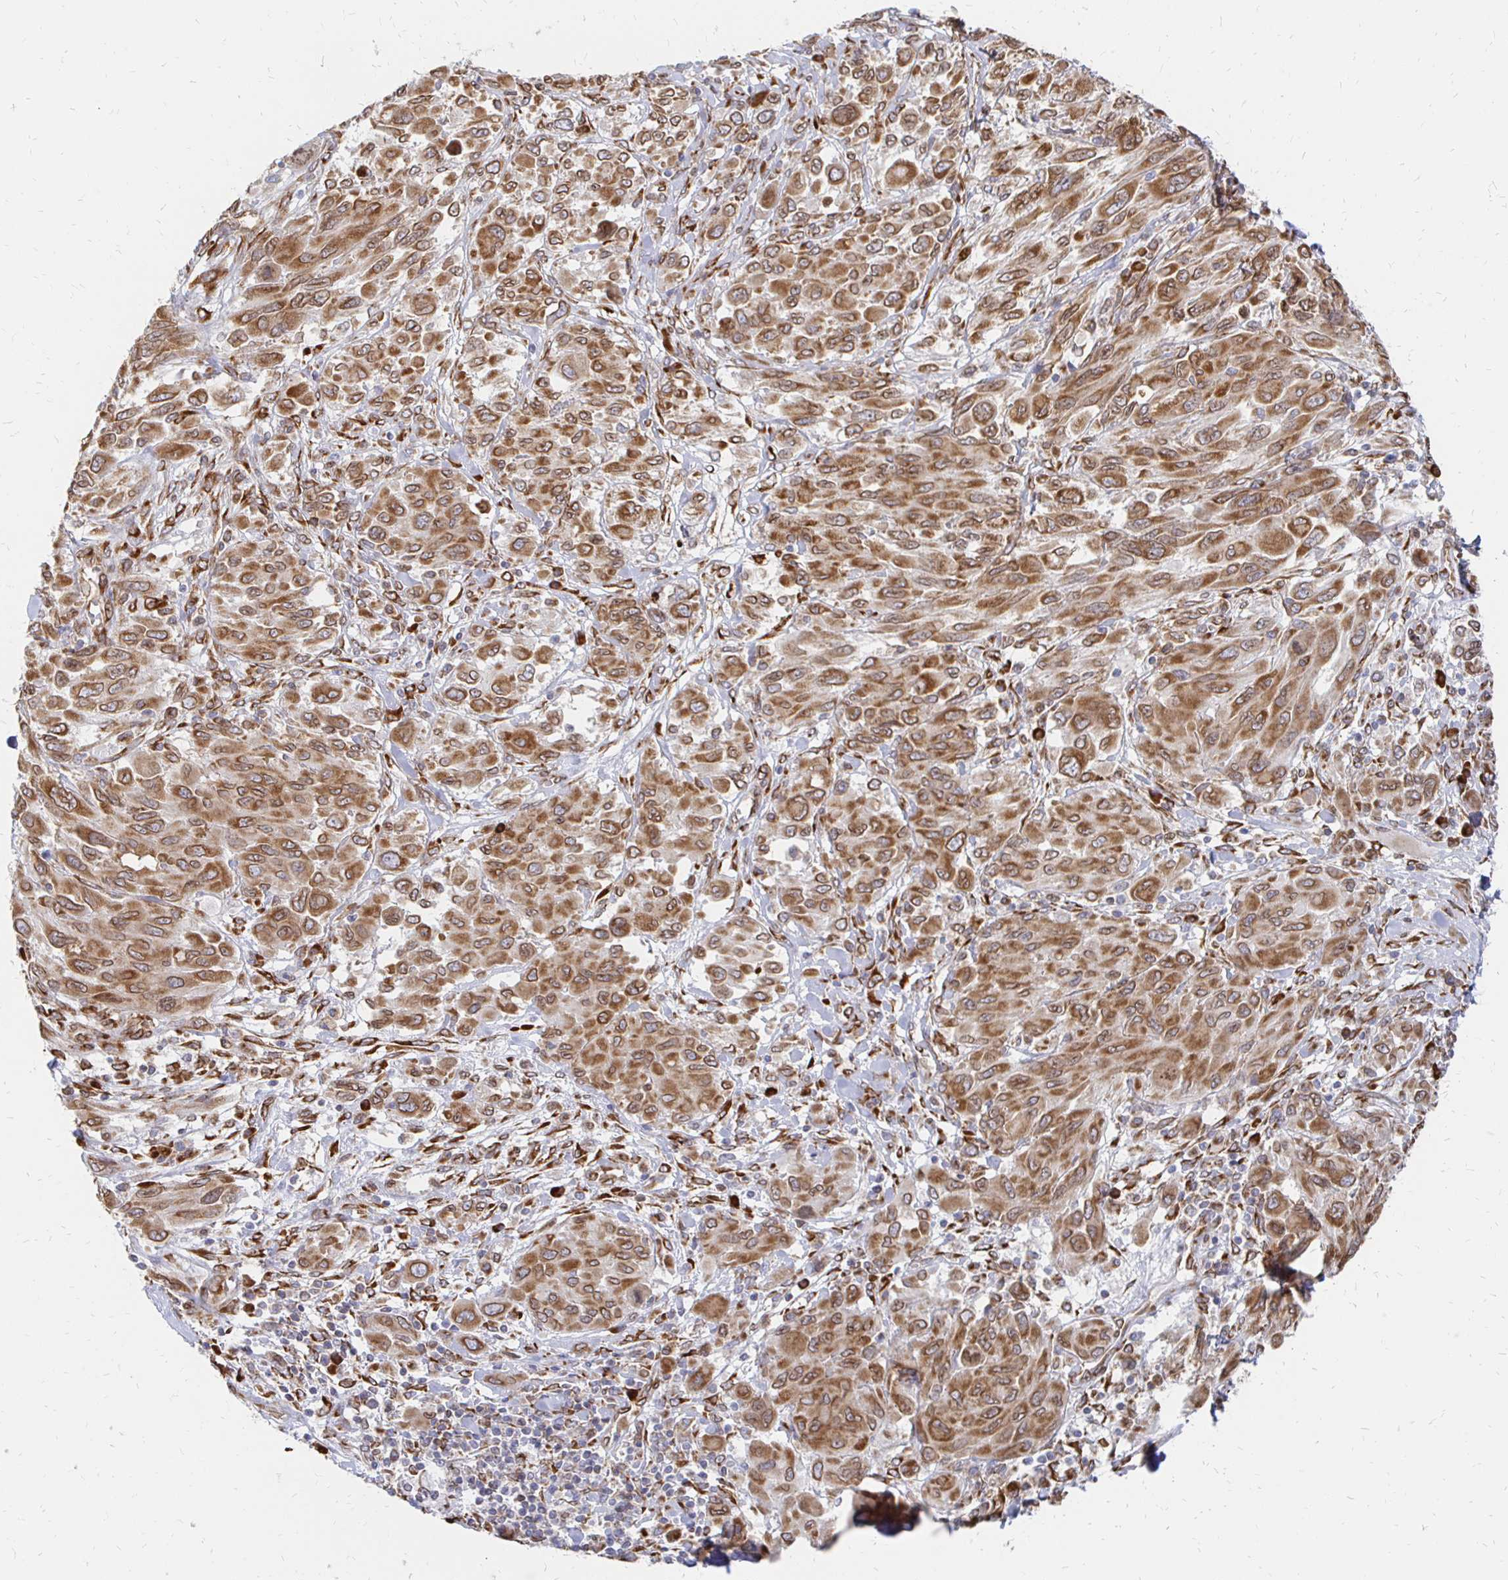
{"staining": {"intensity": "strong", "quantity": ">75%", "location": "cytoplasmic/membranous,nuclear"}, "tissue": "melanoma", "cell_type": "Tumor cells", "image_type": "cancer", "snomed": [{"axis": "morphology", "description": "Malignant melanoma, NOS"}, {"axis": "topography", "description": "Skin"}], "caption": "An immunohistochemistry image of neoplastic tissue is shown. Protein staining in brown shows strong cytoplasmic/membranous and nuclear positivity in melanoma within tumor cells. The staining was performed using DAB to visualize the protein expression in brown, while the nuclei were stained in blue with hematoxylin (Magnification: 20x).", "gene": "PELI3", "patient": {"sex": "female", "age": 91}}